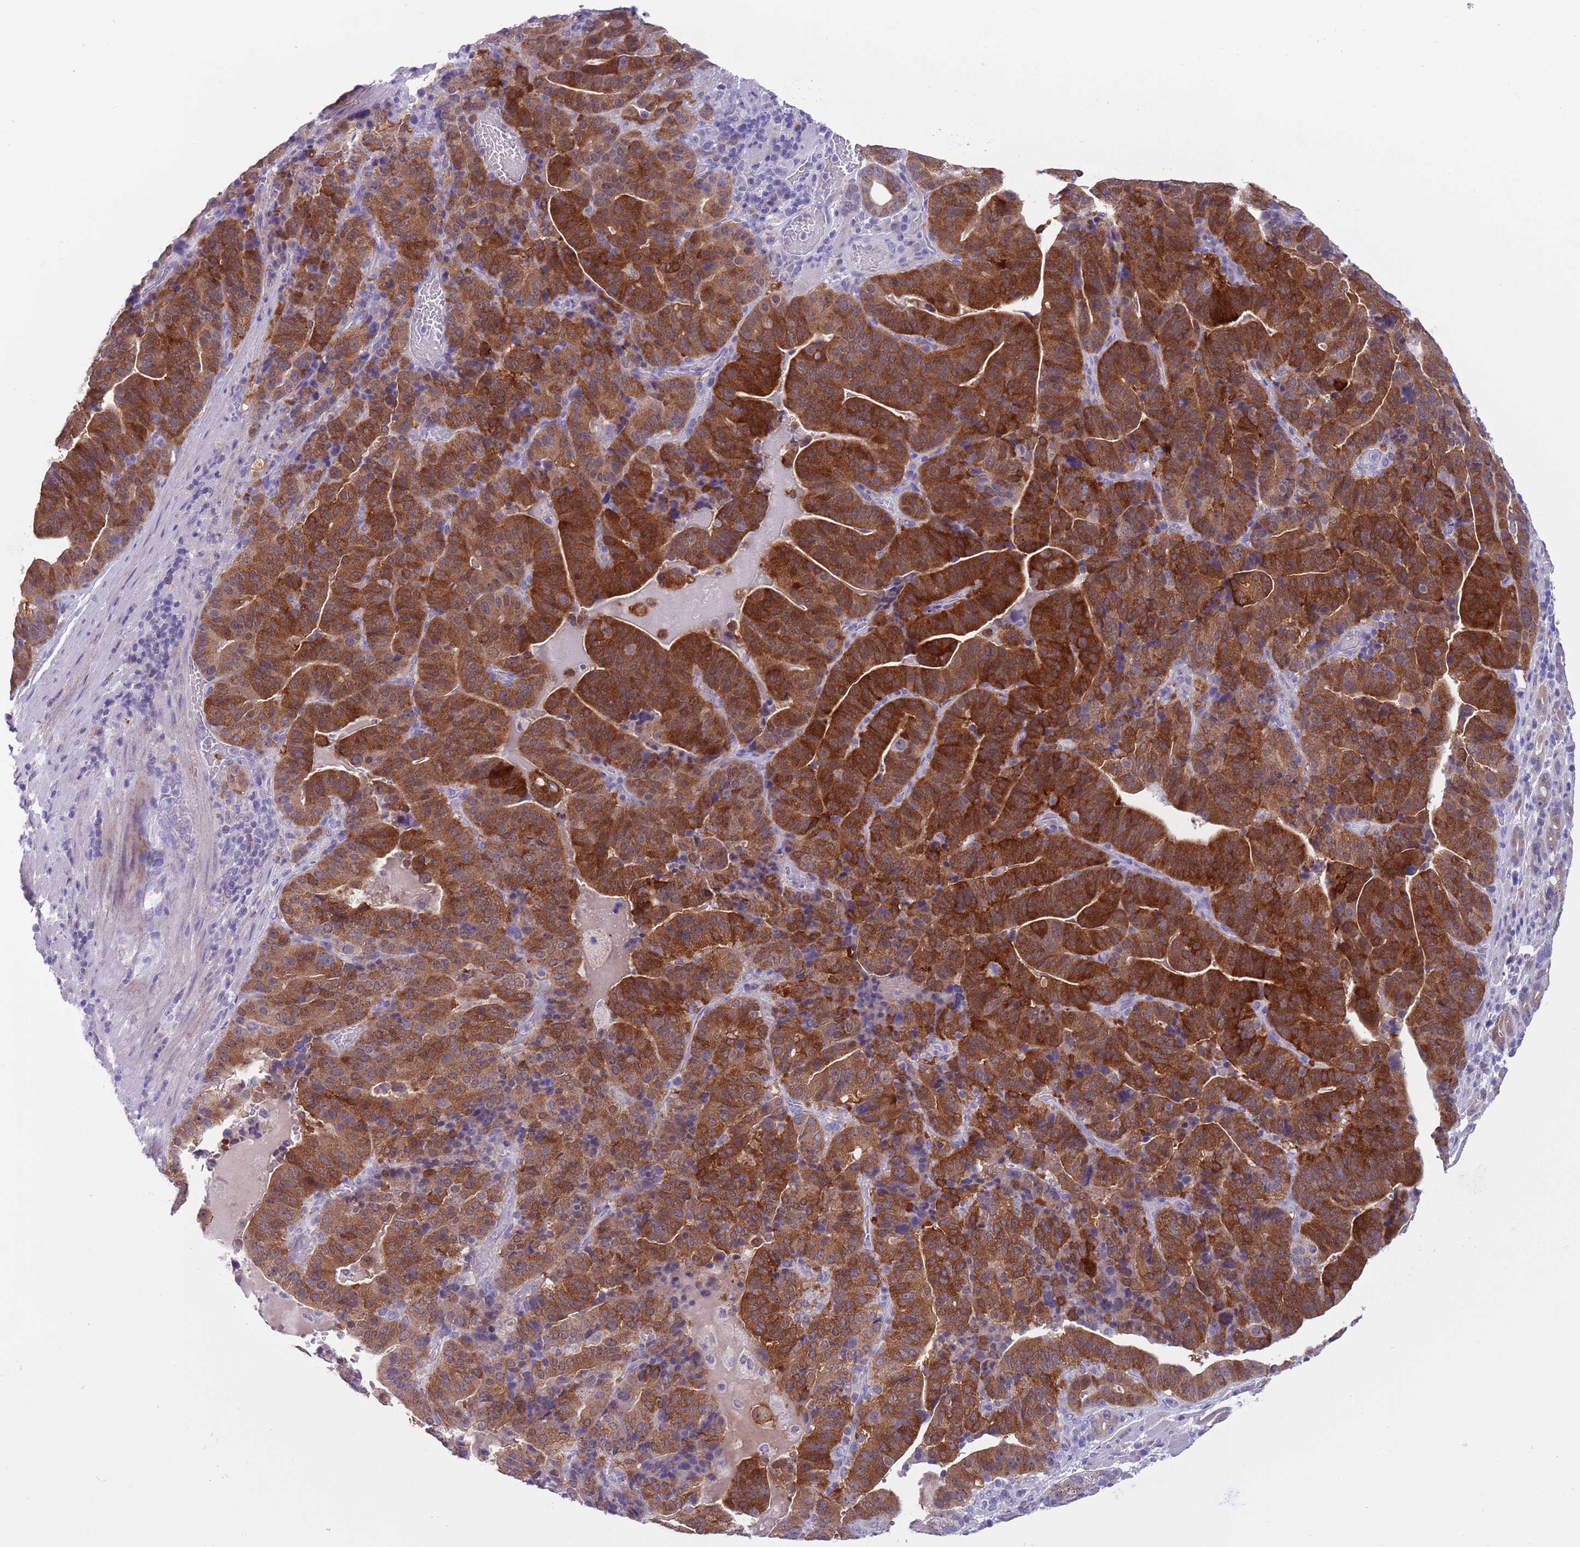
{"staining": {"intensity": "strong", "quantity": ">75%", "location": "cytoplasmic/membranous"}, "tissue": "stomach cancer", "cell_type": "Tumor cells", "image_type": "cancer", "snomed": [{"axis": "morphology", "description": "Adenocarcinoma, NOS"}, {"axis": "topography", "description": "Stomach"}], "caption": "Immunohistochemistry (IHC) micrograph of stomach adenocarcinoma stained for a protein (brown), which exhibits high levels of strong cytoplasmic/membranous staining in approximately >75% of tumor cells.", "gene": "PFKFB2", "patient": {"sex": "male", "age": 48}}